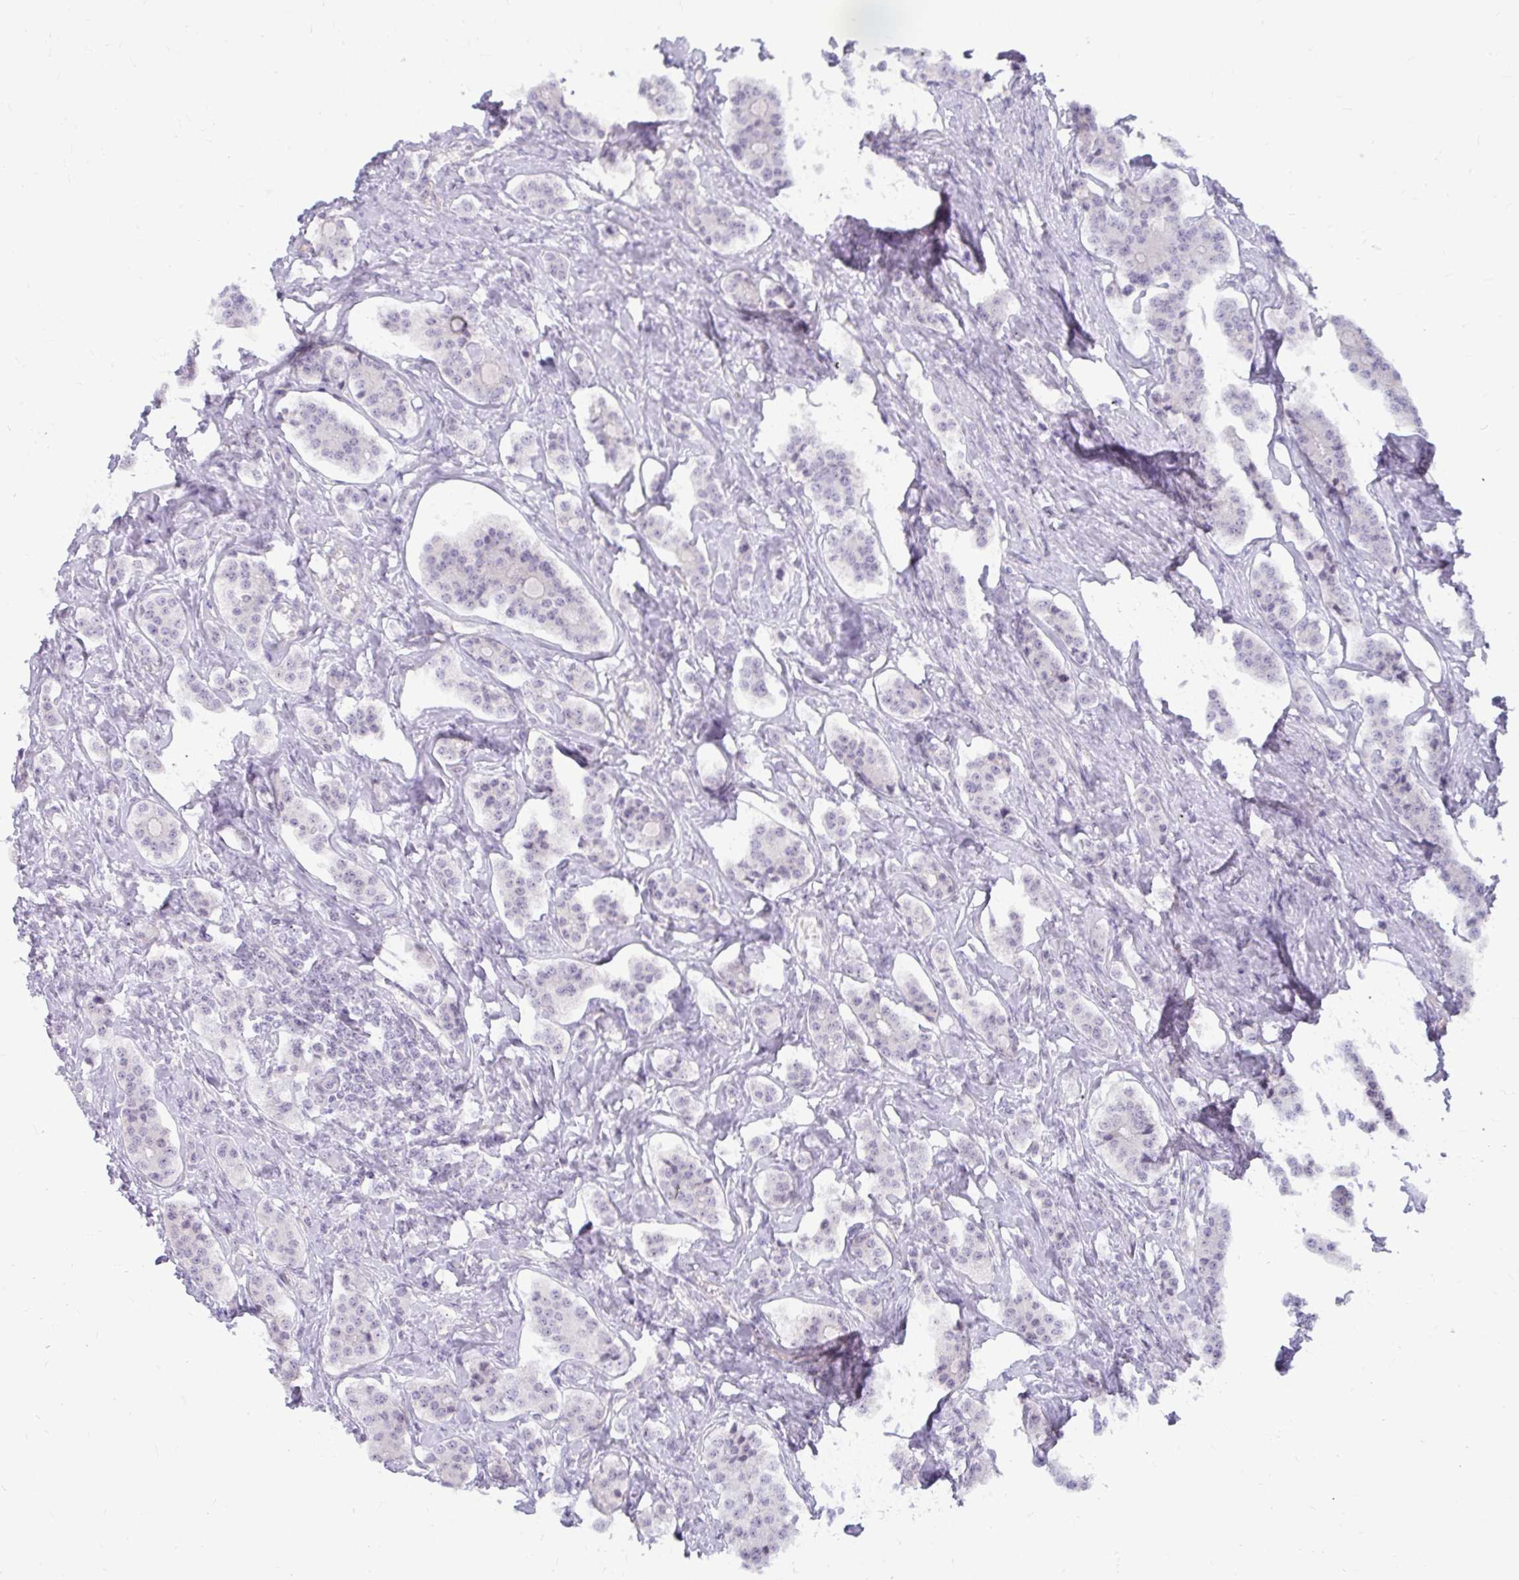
{"staining": {"intensity": "negative", "quantity": "none", "location": "none"}, "tissue": "carcinoid", "cell_type": "Tumor cells", "image_type": "cancer", "snomed": [{"axis": "morphology", "description": "Carcinoid, malignant, NOS"}, {"axis": "topography", "description": "Small intestine"}], "caption": "Immunohistochemistry (IHC) histopathology image of neoplastic tissue: malignant carcinoid stained with DAB (3,3'-diaminobenzidine) exhibits no significant protein staining in tumor cells.", "gene": "MUS81", "patient": {"sex": "male", "age": 63}}